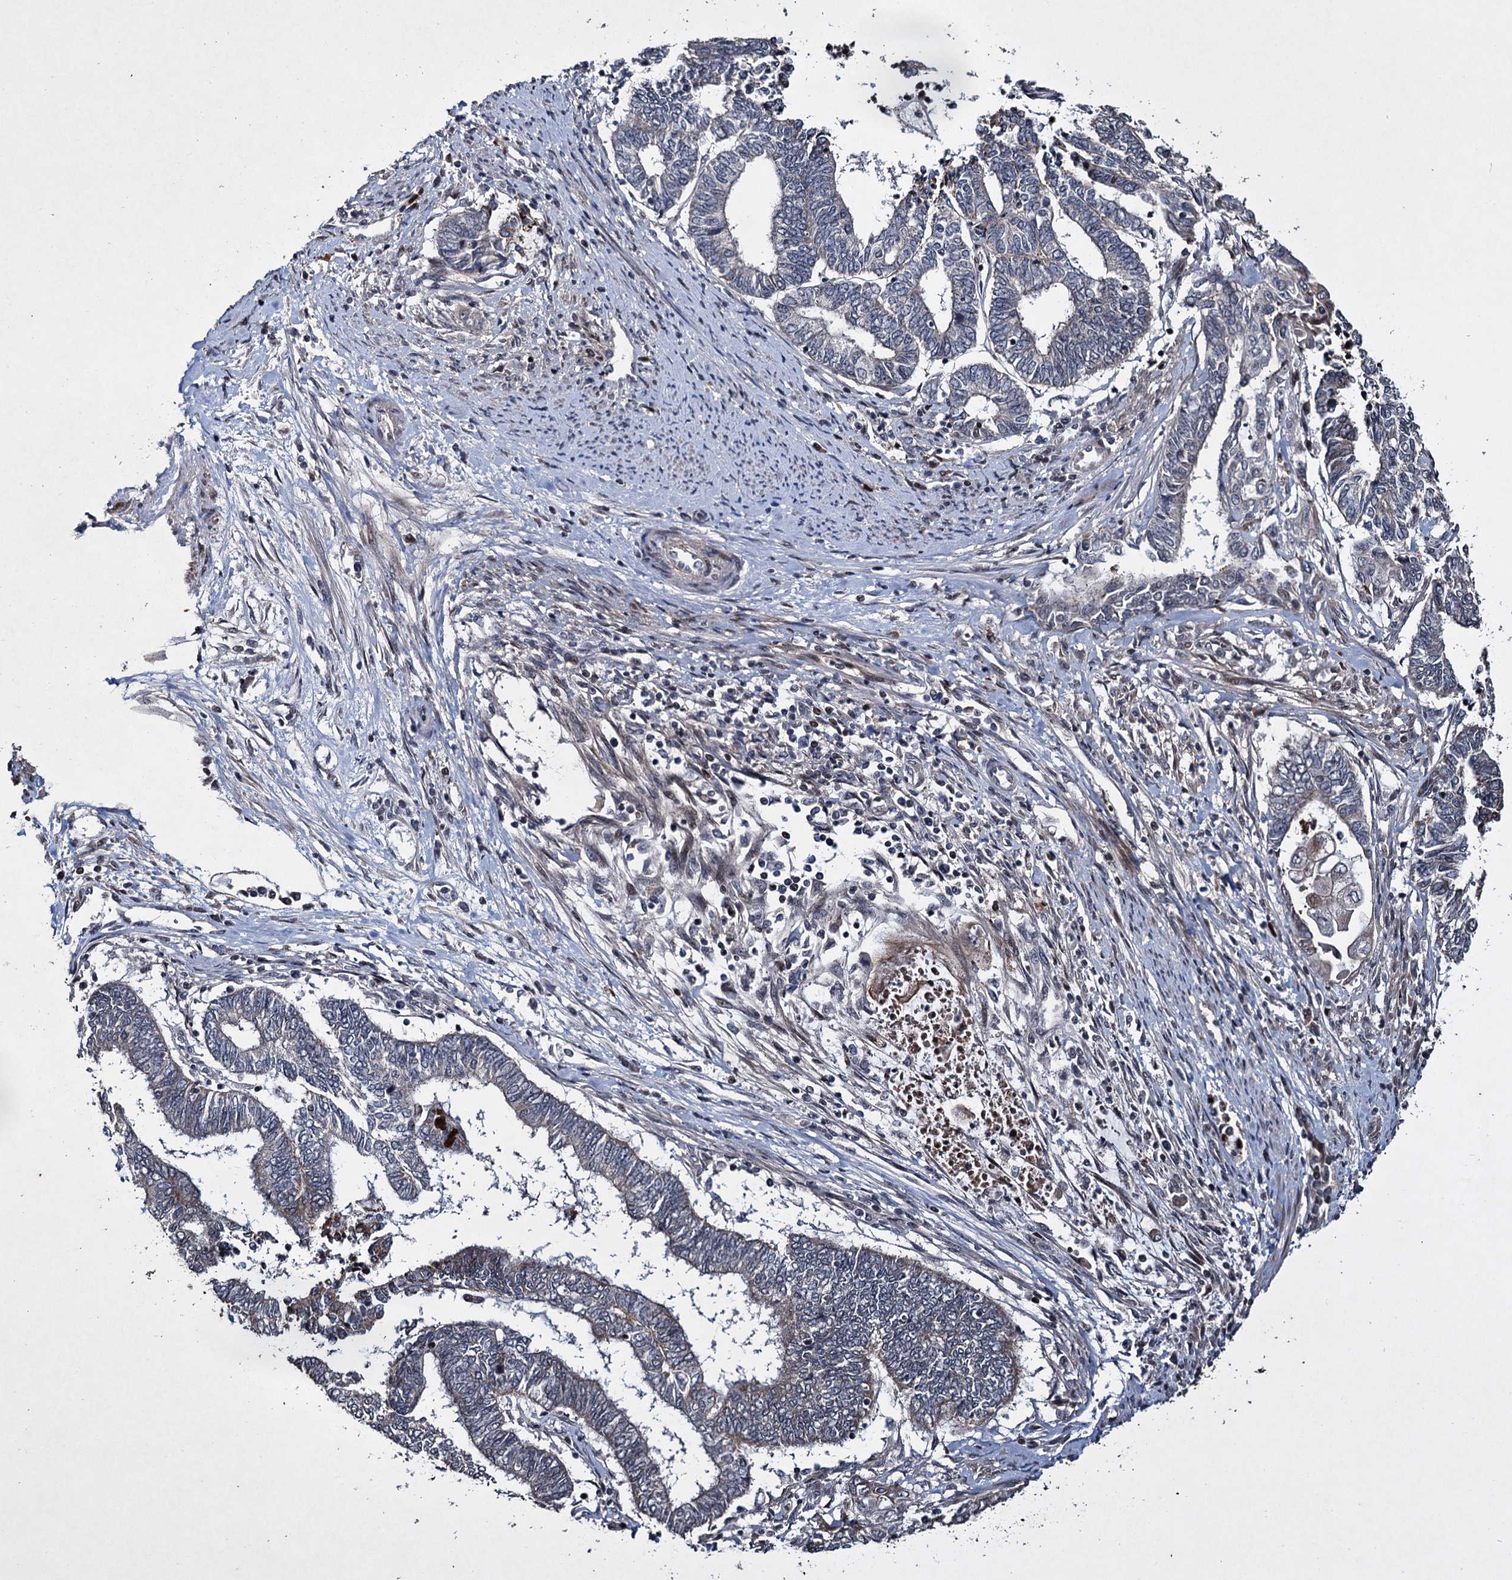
{"staining": {"intensity": "negative", "quantity": "none", "location": "none"}, "tissue": "endometrial cancer", "cell_type": "Tumor cells", "image_type": "cancer", "snomed": [{"axis": "morphology", "description": "Adenocarcinoma, NOS"}, {"axis": "topography", "description": "Uterus"}, {"axis": "topography", "description": "Endometrium"}], "caption": "This is a micrograph of IHC staining of endometrial cancer, which shows no staining in tumor cells.", "gene": "EYA4", "patient": {"sex": "female", "age": 70}}